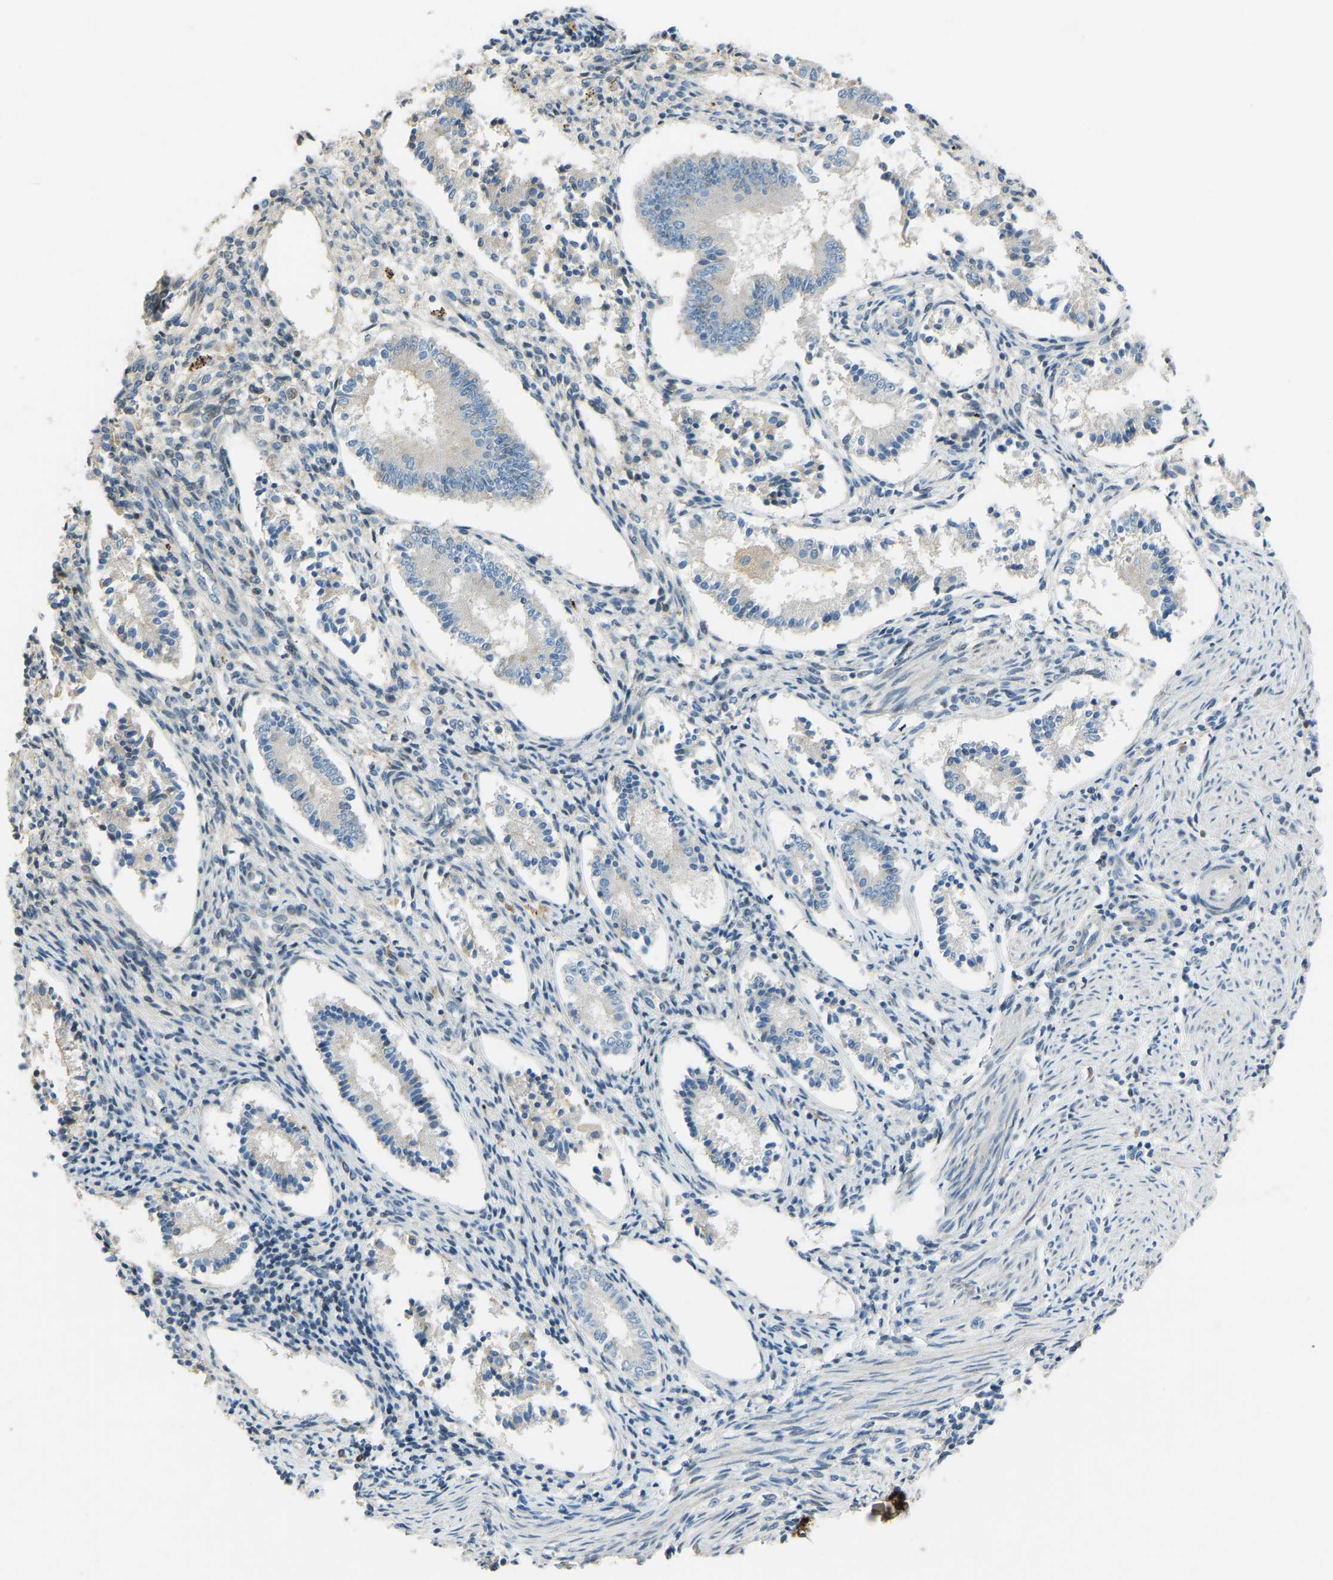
{"staining": {"intensity": "negative", "quantity": "none", "location": "none"}, "tissue": "endometrium", "cell_type": "Cells in endometrial stroma", "image_type": "normal", "snomed": [{"axis": "morphology", "description": "Normal tissue, NOS"}, {"axis": "topography", "description": "Endometrium"}], "caption": "High magnification brightfield microscopy of normal endometrium stained with DAB (3,3'-diaminobenzidine) (brown) and counterstained with hematoxylin (blue): cells in endometrial stroma show no significant expression.", "gene": "FBLN2", "patient": {"sex": "female", "age": 42}}